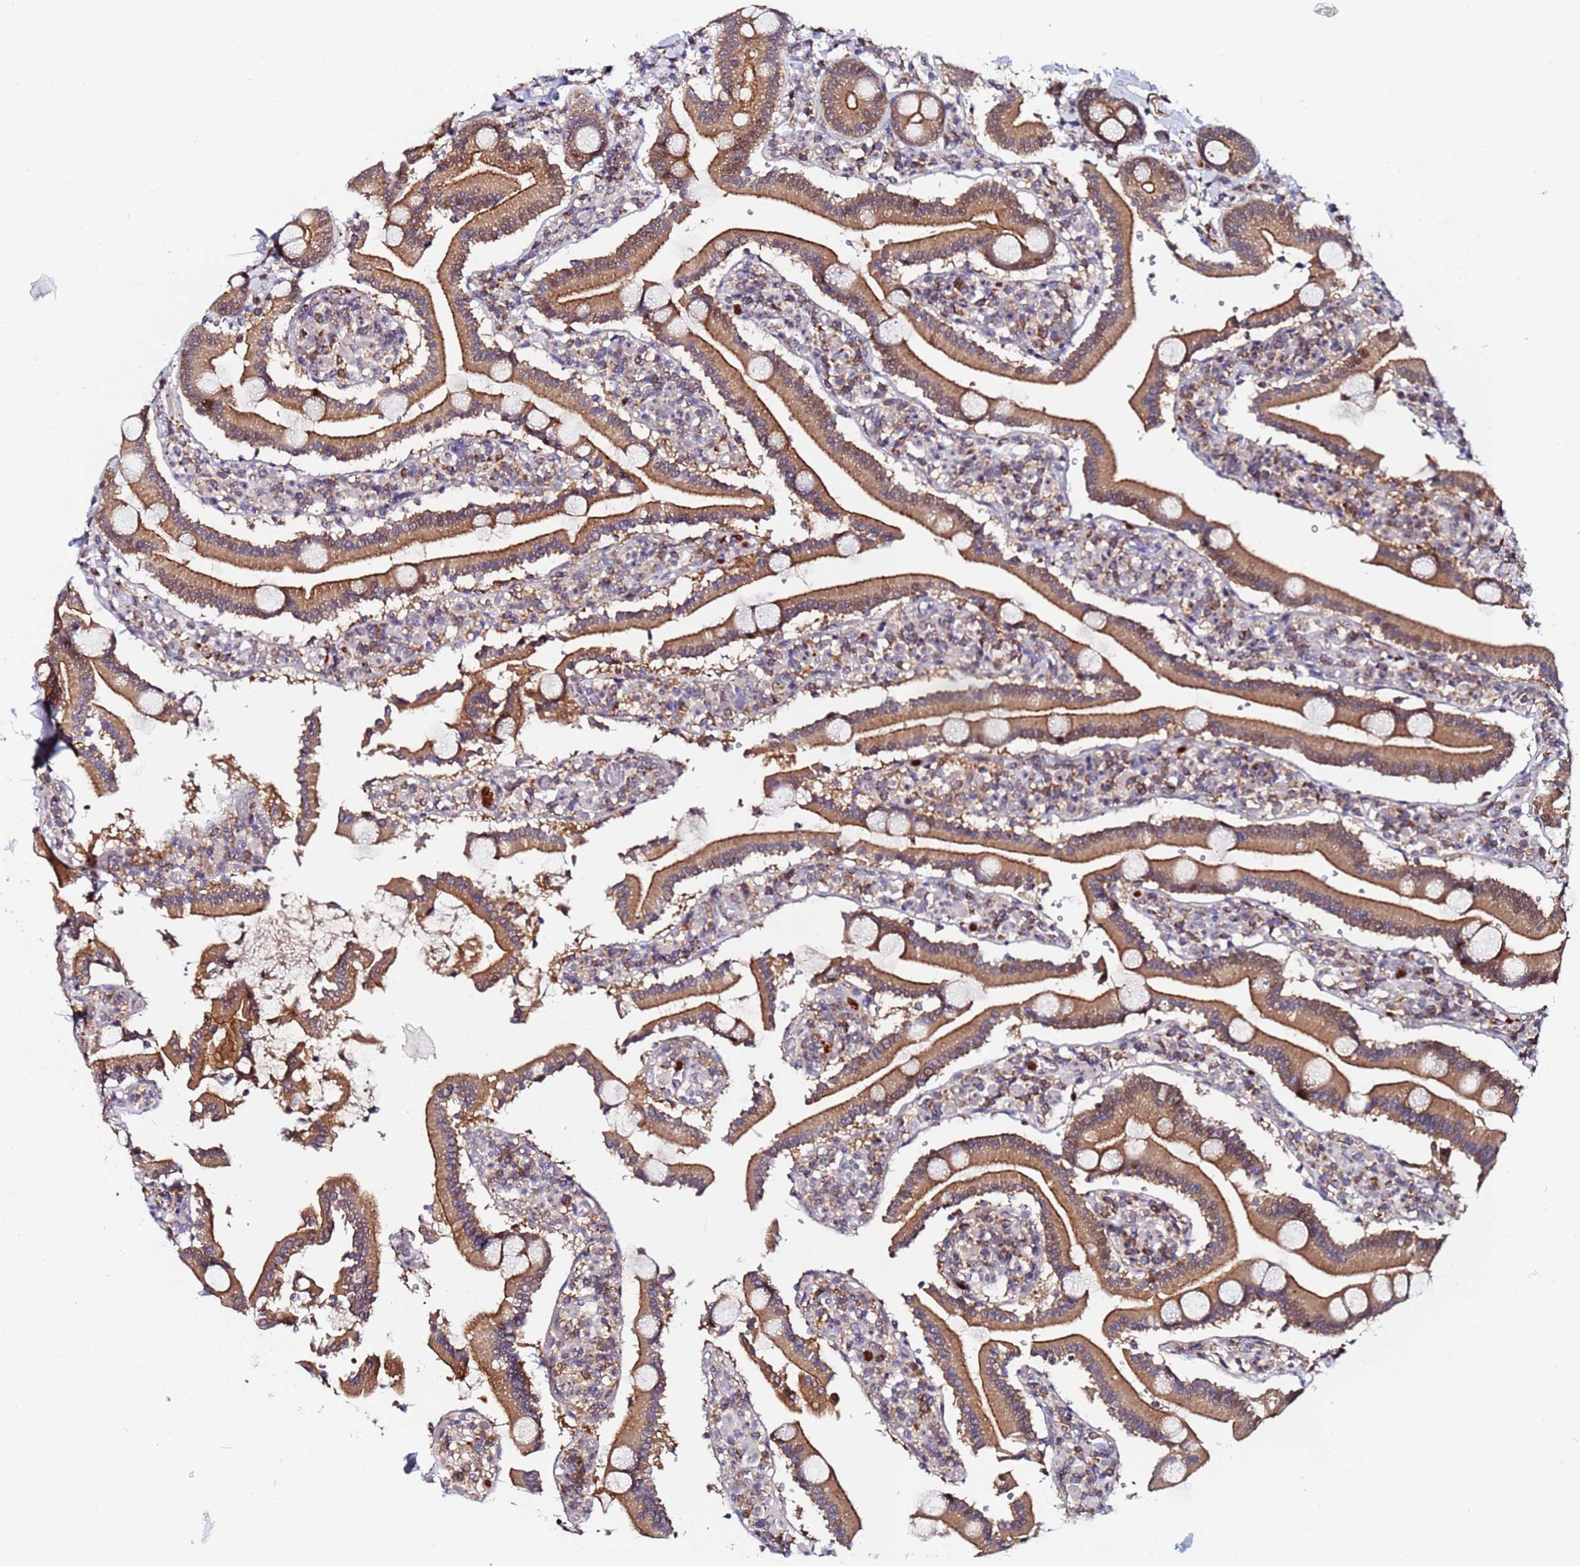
{"staining": {"intensity": "moderate", "quantity": ">75%", "location": "cytoplasmic/membranous"}, "tissue": "duodenum", "cell_type": "Glandular cells", "image_type": "normal", "snomed": [{"axis": "morphology", "description": "Normal tissue, NOS"}, {"axis": "topography", "description": "Duodenum"}], "caption": "Brown immunohistochemical staining in benign duodenum shows moderate cytoplasmic/membranous positivity in about >75% of glandular cells.", "gene": "CCDC127", "patient": {"sex": "male", "age": 55}}